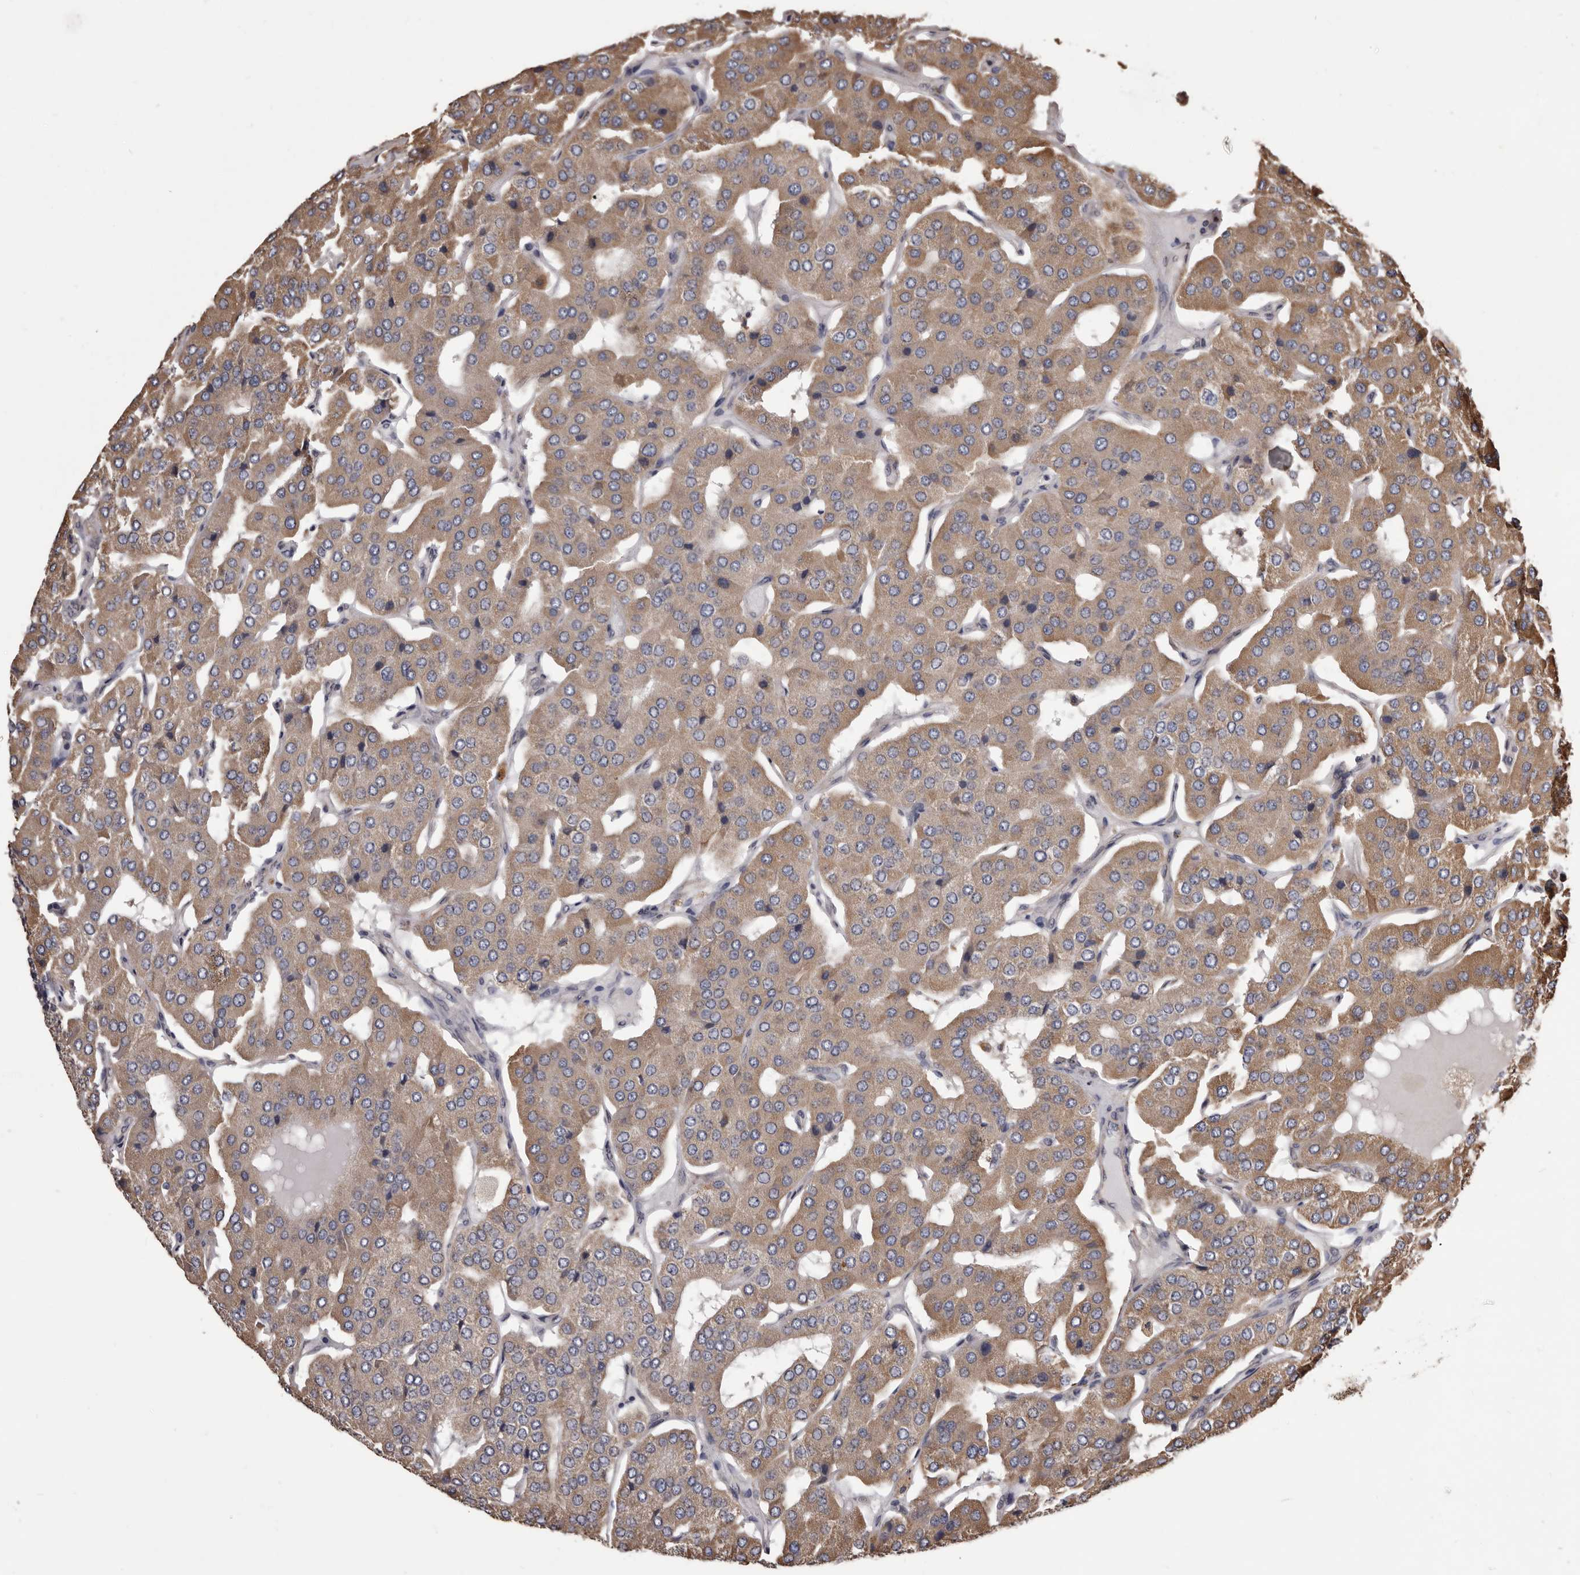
{"staining": {"intensity": "moderate", "quantity": ">75%", "location": "cytoplasmic/membranous"}, "tissue": "parathyroid gland", "cell_type": "Glandular cells", "image_type": "normal", "snomed": [{"axis": "morphology", "description": "Normal tissue, NOS"}, {"axis": "morphology", "description": "Adenoma, NOS"}, {"axis": "topography", "description": "Parathyroid gland"}], "caption": "Immunohistochemical staining of normal parathyroid gland exhibits moderate cytoplasmic/membranous protein staining in approximately >75% of glandular cells.", "gene": "CEP104", "patient": {"sex": "female", "age": 86}}